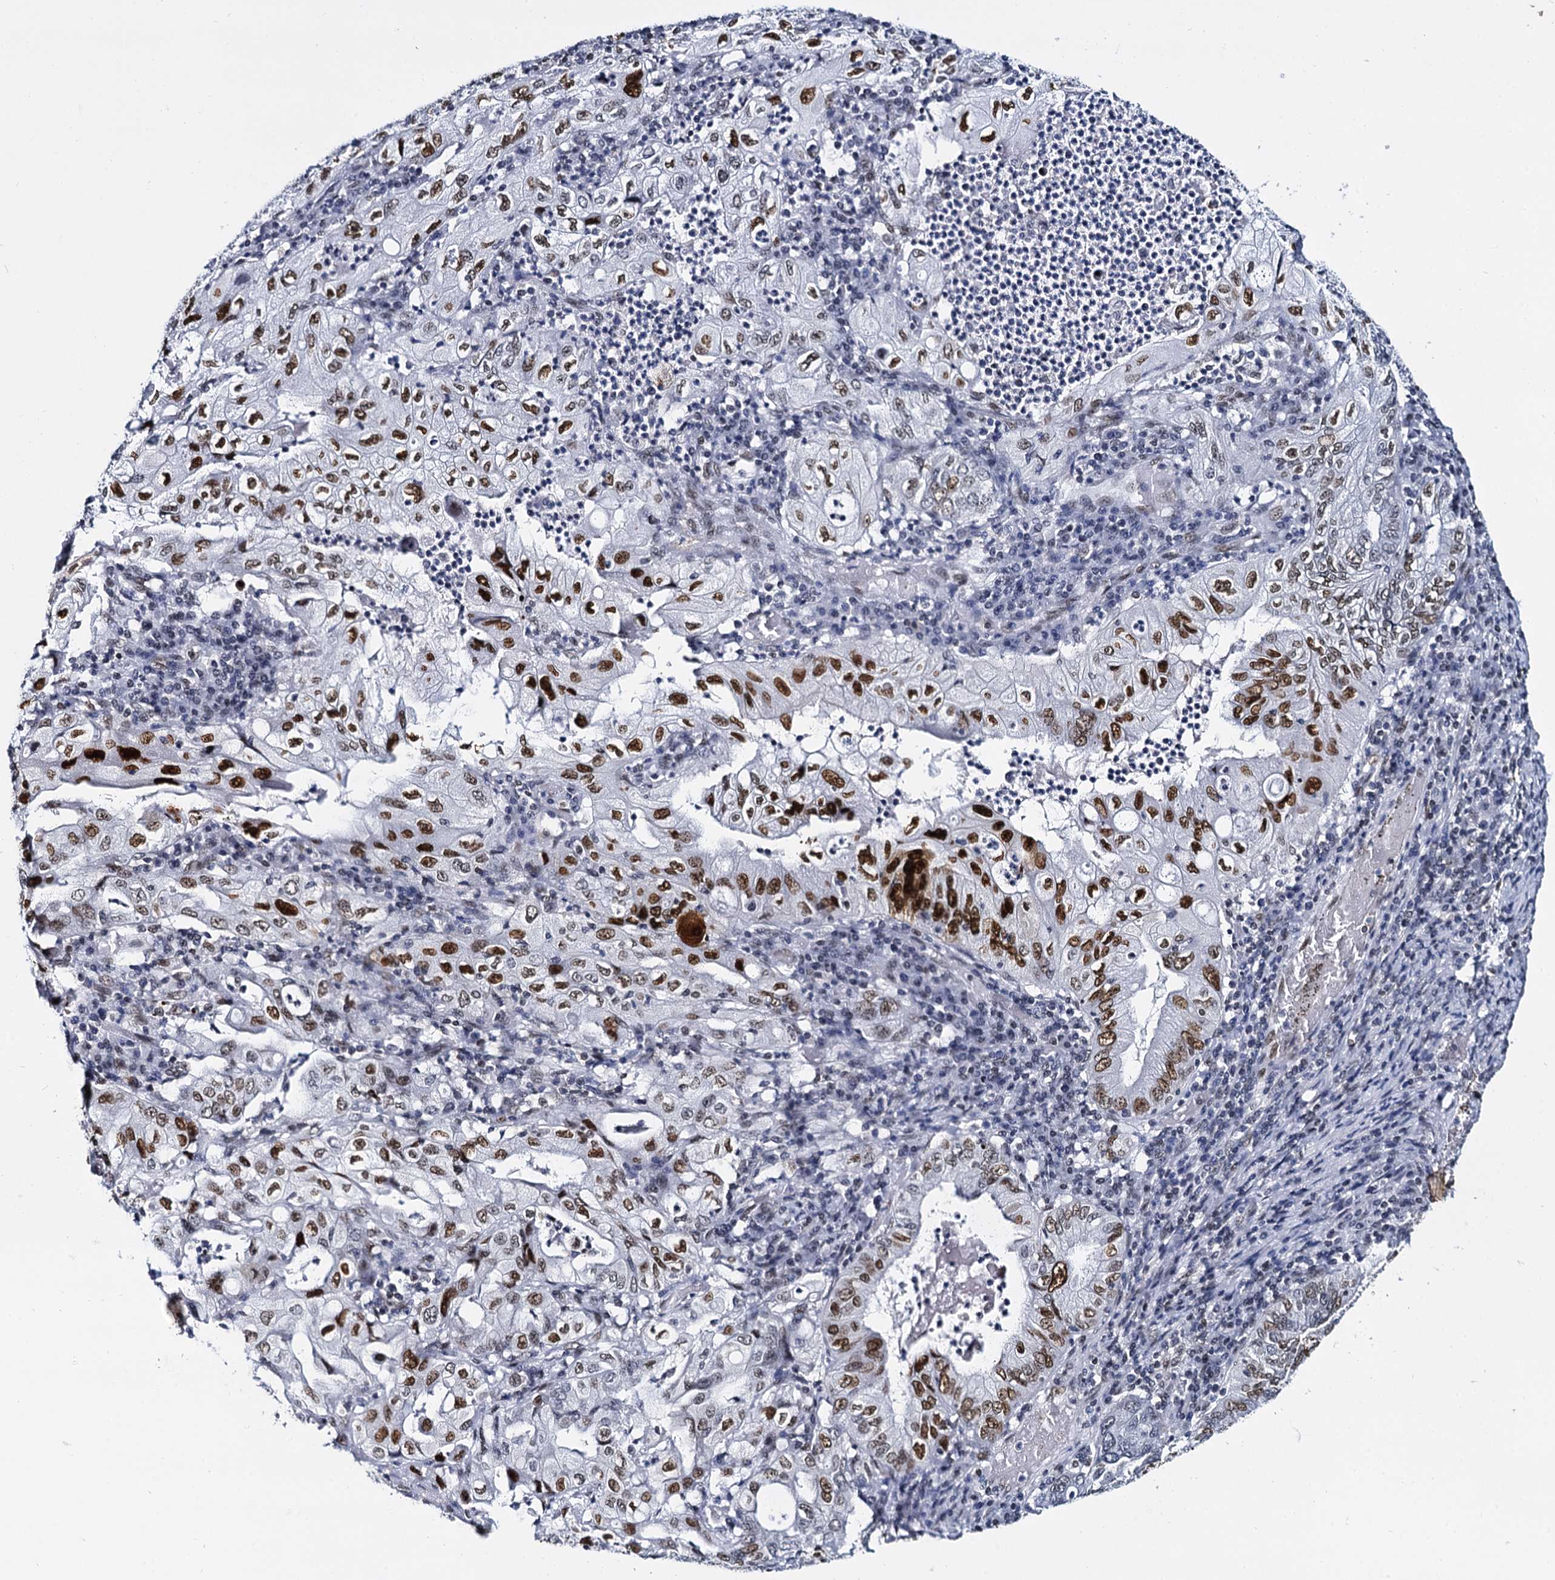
{"staining": {"intensity": "strong", "quantity": "25%-75%", "location": "nuclear"}, "tissue": "stomach cancer", "cell_type": "Tumor cells", "image_type": "cancer", "snomed": [{"axis": "morphology", "description": "Normal tissue, NOS"}, {"axis": "morphology", "description": "Adenocarcinoma, NOS"}, {"axis": "topography", "description": "Esophagus"}, {"axis": "topography", "description": "Stomach, upper"}, {"axis": "topography", "description": "Peripheral nerve tissue"}], "caption": "Tumor cells display strong nuclear staining in about 25%-75% of cells in stomach adenocarcinoma.", "gene": "CMAS", "patient": {"sex": "male", "age": 62}}